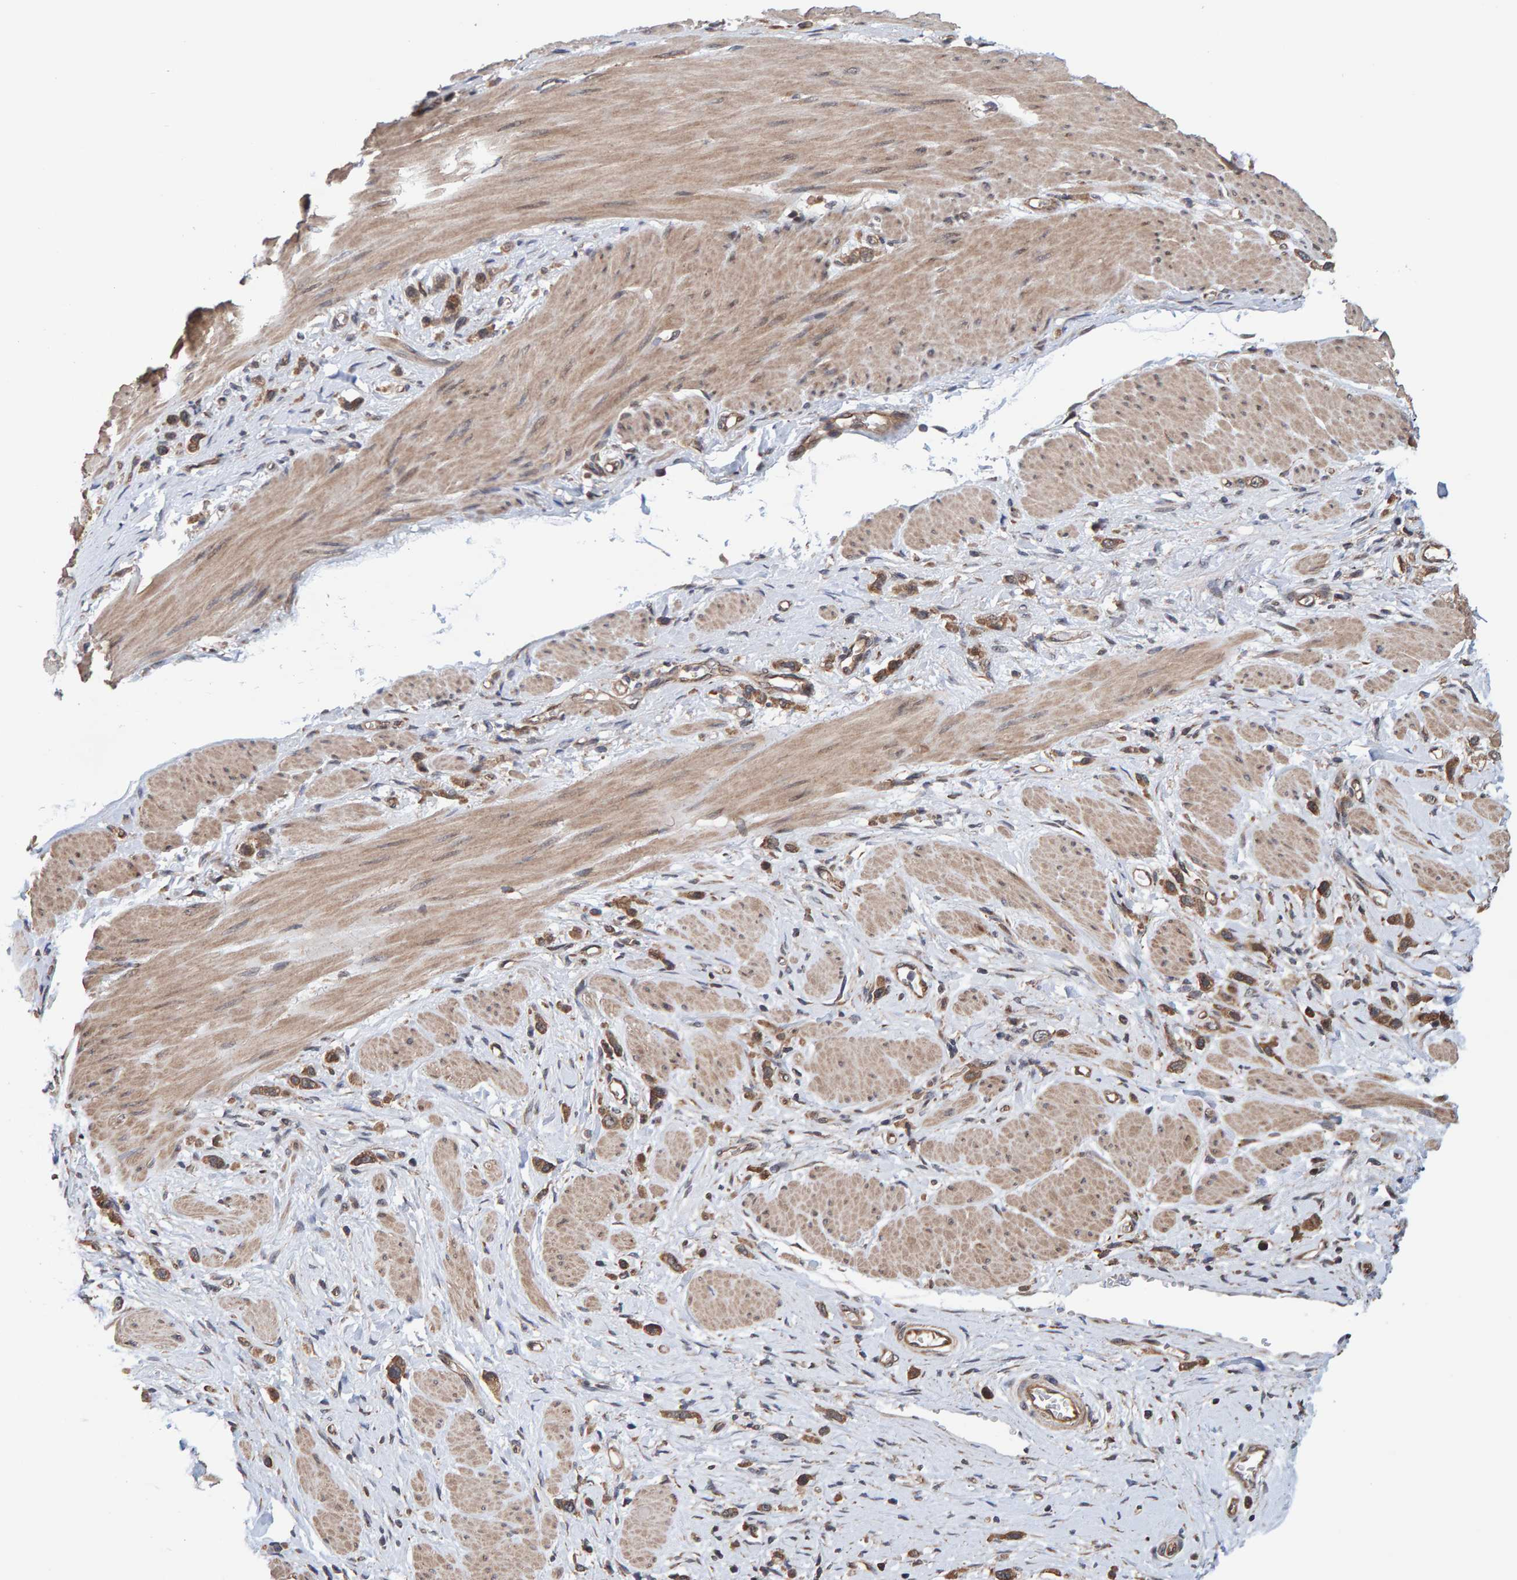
{"staining": {"intensity": "moderate", "quantity": ">75%", "location": "cytoplasmic/membranous"}, "tissue": "stomach cancer", "cell_type": "Tumor cells", "image_type": "cancer", "snomed": [{"axis": "morphology", "description": "Adenocarcinoma, NOS"}, {"axis": "topography", "description": "Stomach"}], "caption": "Protein staining by IHC reveals moderate cytoplasmic/membranous expression in about >75% of tumor cells in adenocarcinoma (stomach).", "gene": "SCRN2", "patient": {"sex": "female", "age": 65}}